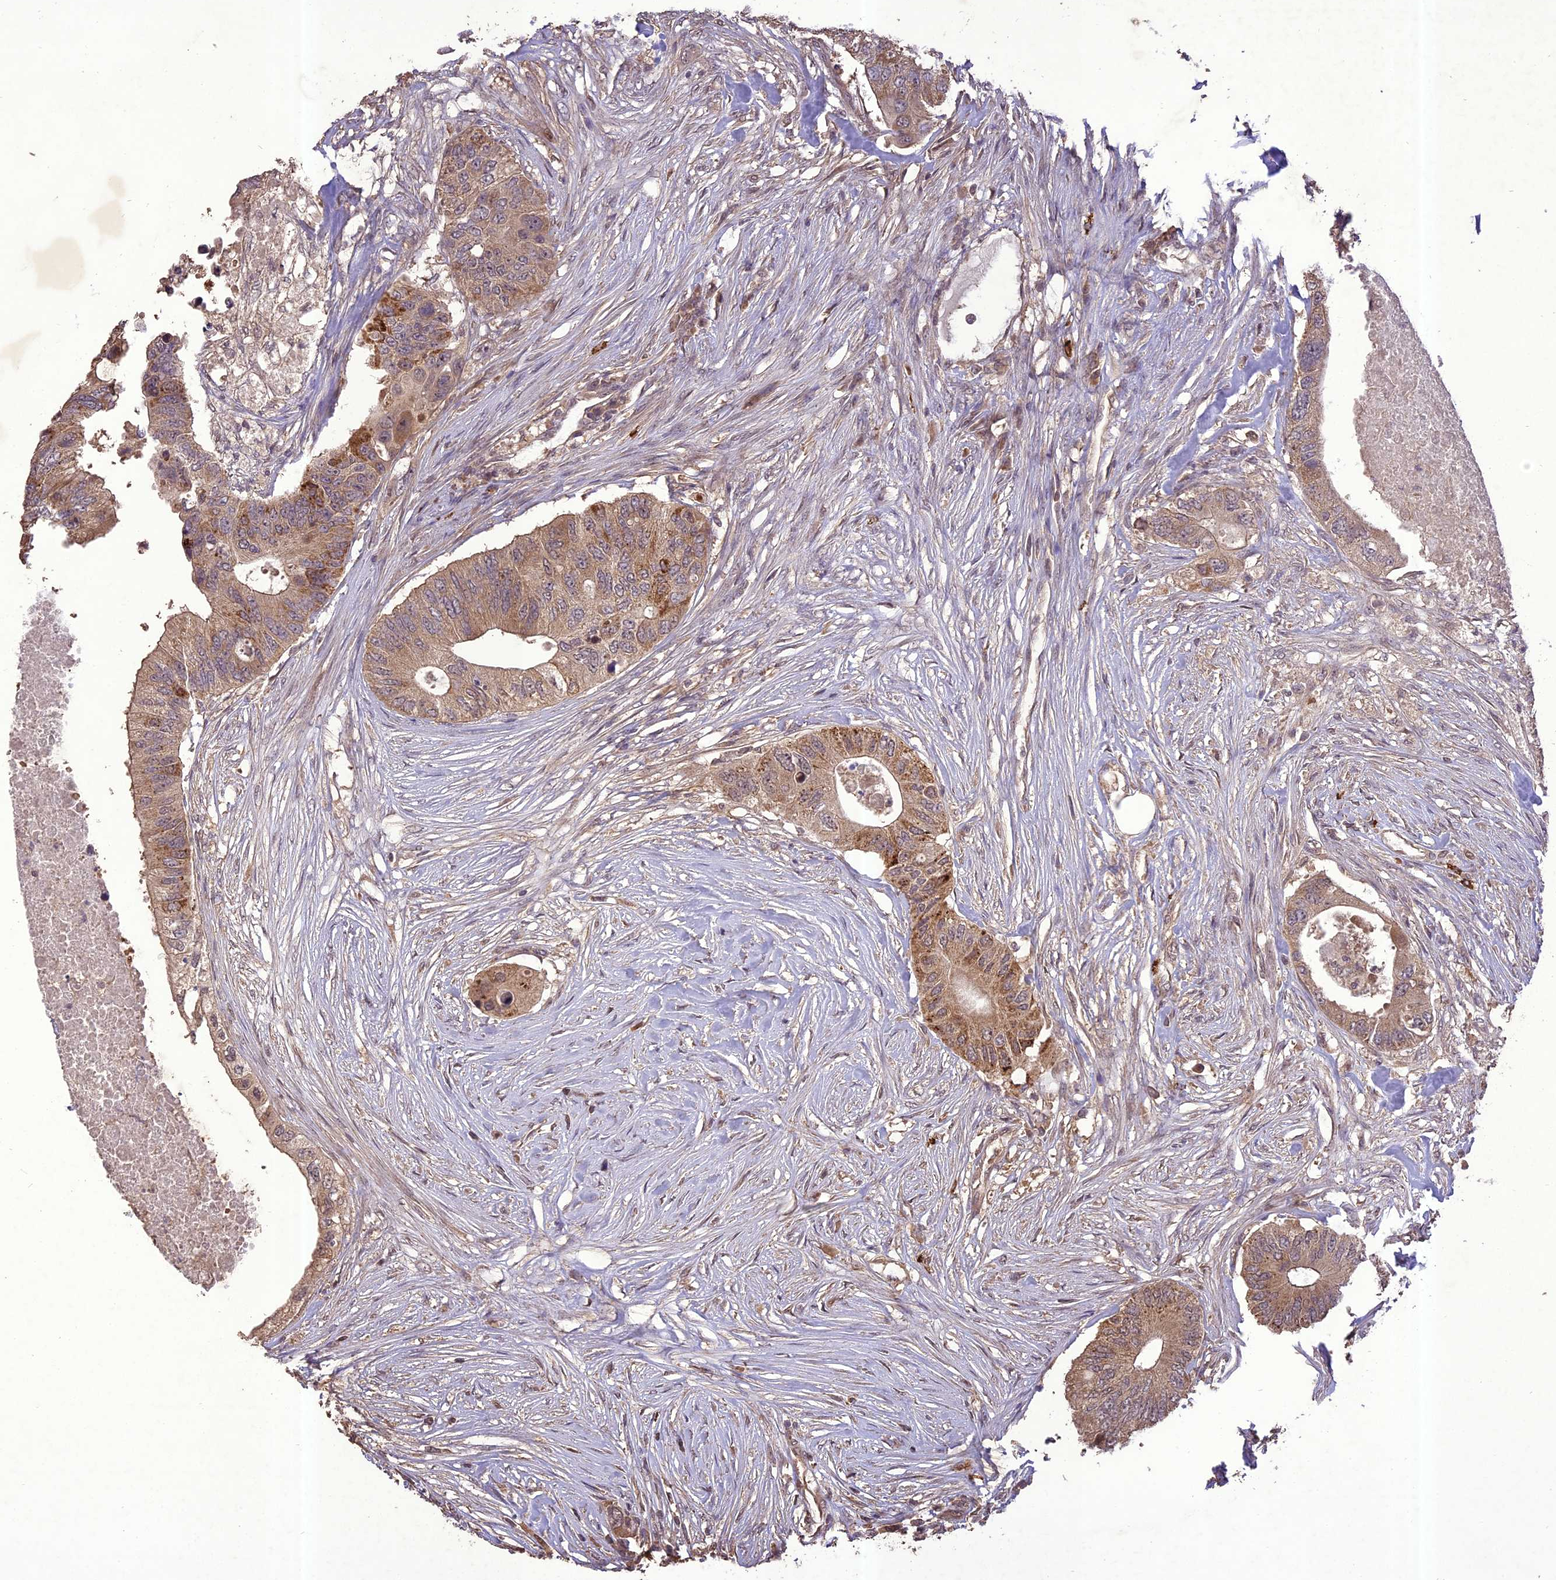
{"staining": {"intensity": "moderate", "quantity": "25%-75%", "location": "cytoplasmic/membranous"}, "tissue": "colorectal cancer", "cell_type": "Tumor cells", "image_type": "cancer", "snomed": [{"axis": "morphology", "description": "Adenocarcinoma, NOS"}, {"axis": "topography", "description": "Colon"}], "caption": "This histopathology image shows immunohistochemistry staining of human adenocarcinoma (colorectal), with medium moderate cytoplasmic/membranous positivity in approximately 25%-75% of tumor cells.", "gene": "TIGD7", "patient": {"sex": "male", "age": 71}}